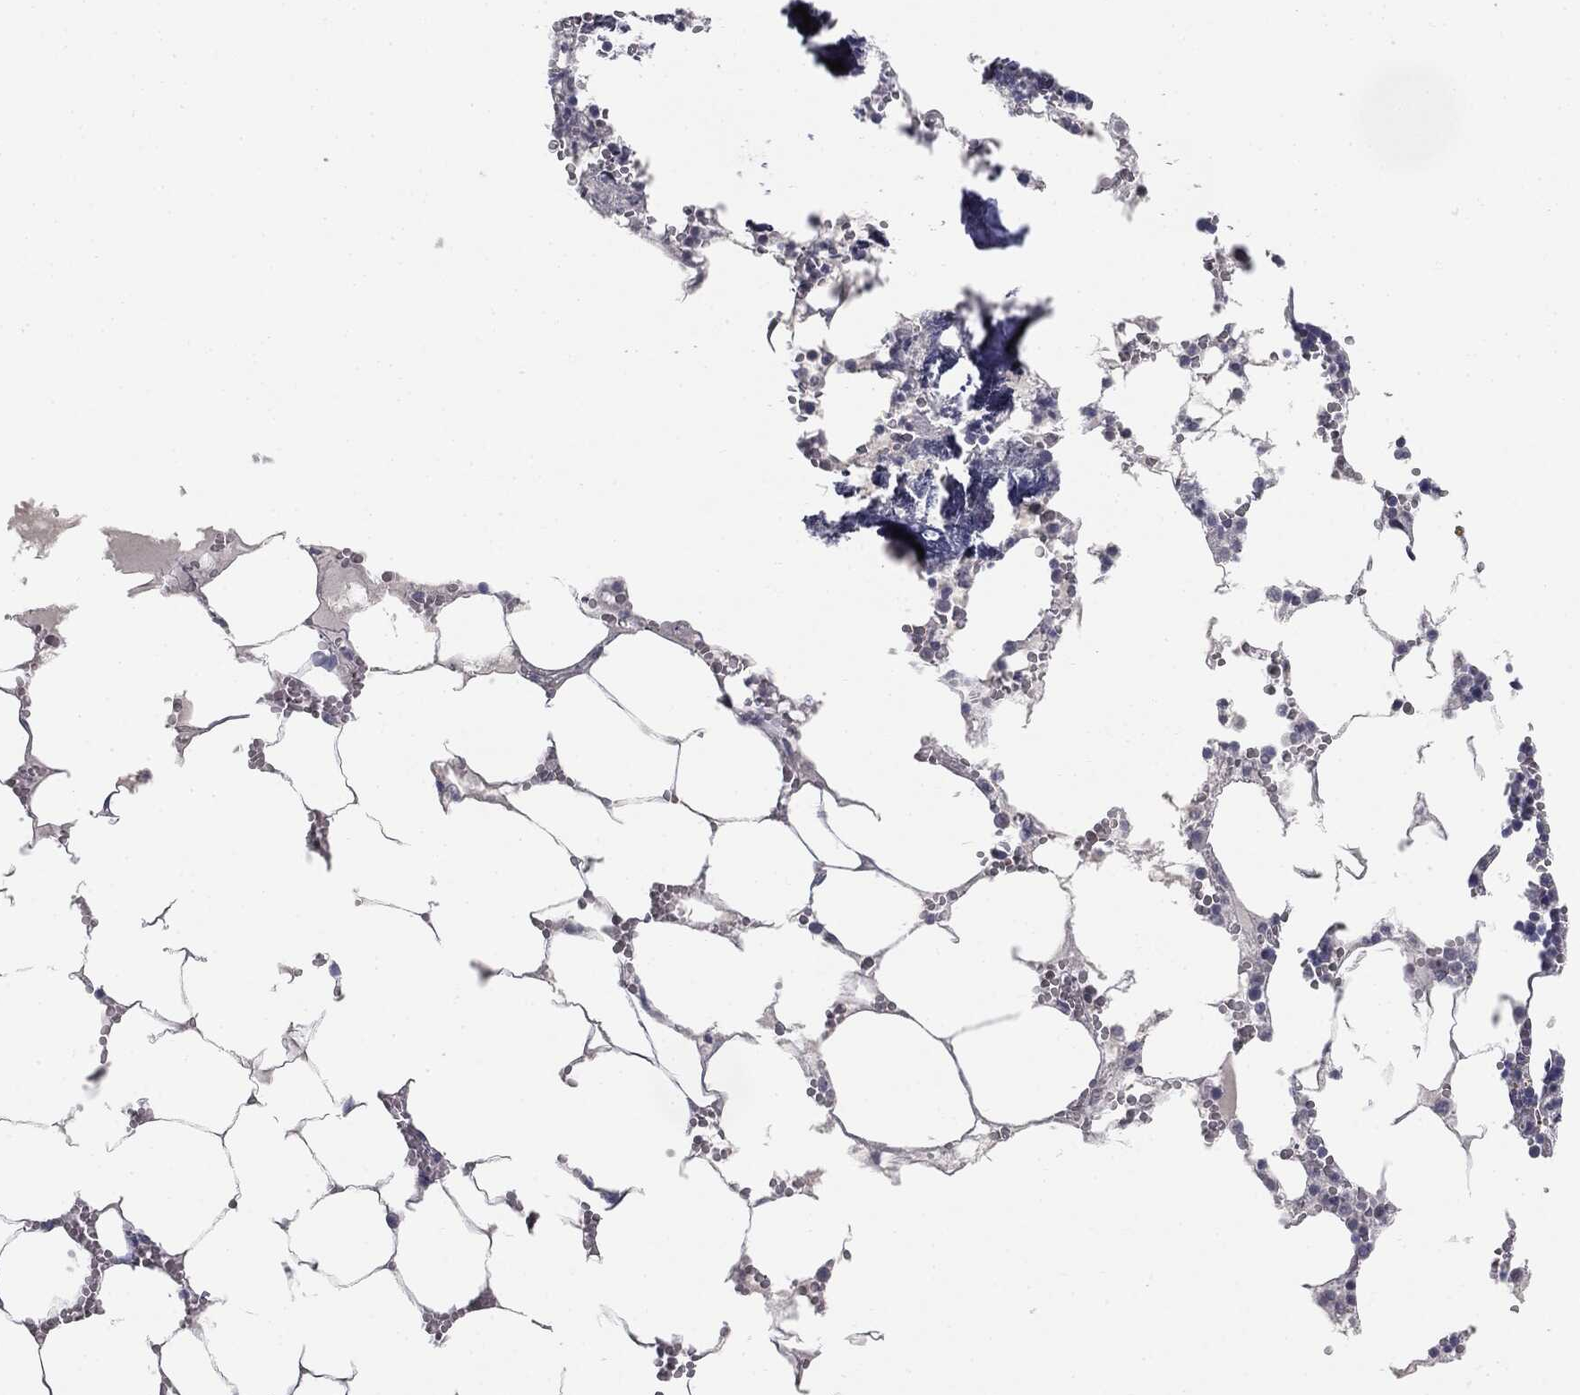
{"staining": {"intensity": "negative", "quantity": "none", "location": "none"}, "tissue": "bone marrow", "cell_type": "Hematopoietic cells", "image_type": "normal", "snomed": [{"axis": "morphology", "description": "Normal tissue, NOS"}, {"axis": "topography", "description": "Bone marrow"}], "caption": "A high-resolution micrograph shows IHC staining of benign bone marrow, which reveals no significant expression in hematopoietic cells.", "gene": "ALDOB", "patient": {"sex": "female", "age": 64}}